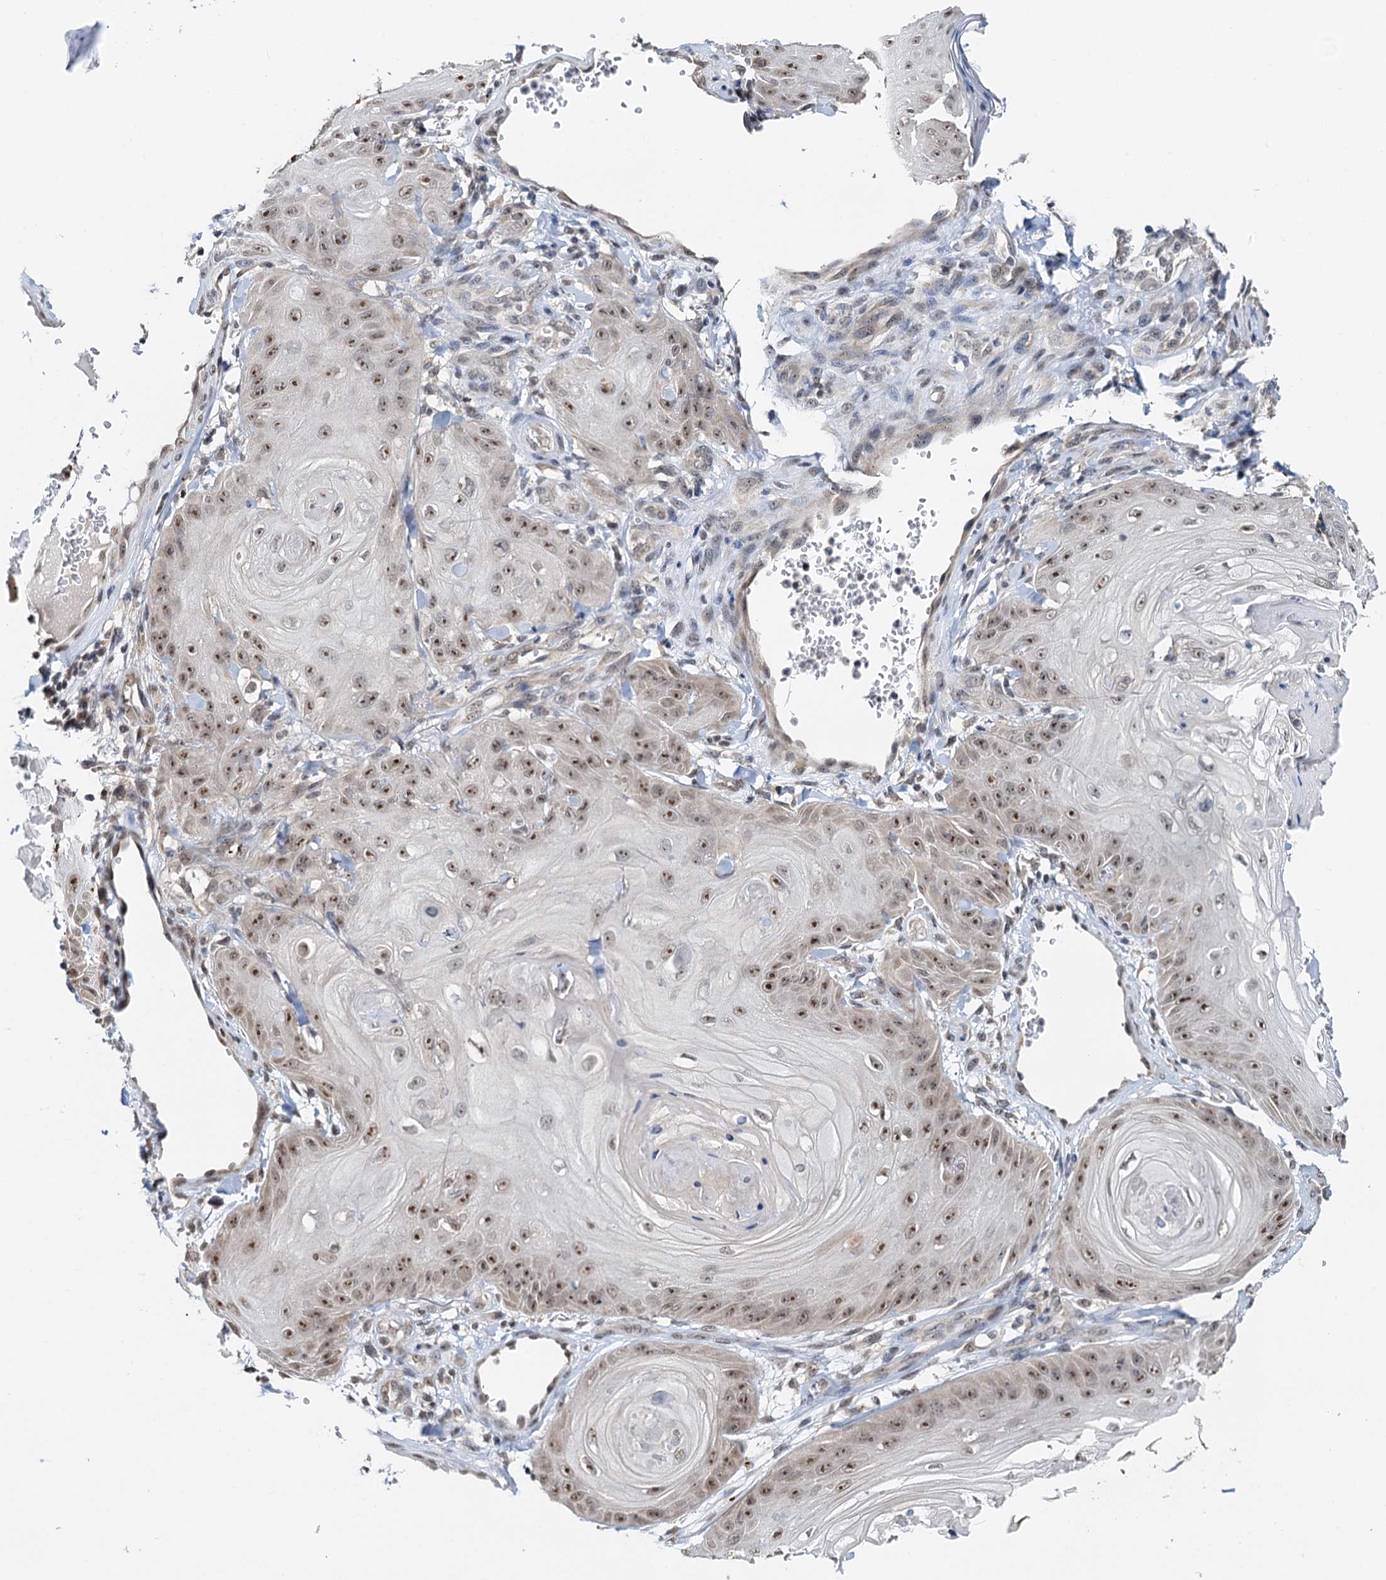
{"staining": {"intensity": "moderate", "quantity": ">75%", "location": "nuclear"}, "tissue": "skin cancer", "cell_type": "Tumor cells", "image_type": "cancer", "snomed": [{"axis": "morphology", "description": "Squamous cell carcinoma, NOS"}, {"axis": "topography", "description": "Skin"}], "caption": "Skin cancer was stained to show a protein in brown. There is medium levels of moderate nuclear staining in approximately >75% of tumor cells. The staining was performed using DAB to visualize the protein expression in brown, while the nuclei were stained in blue with hematoxylin (Magnification: 20x).", "gene": "NAT10", "patient": {"sex": "male", "age": 74}}